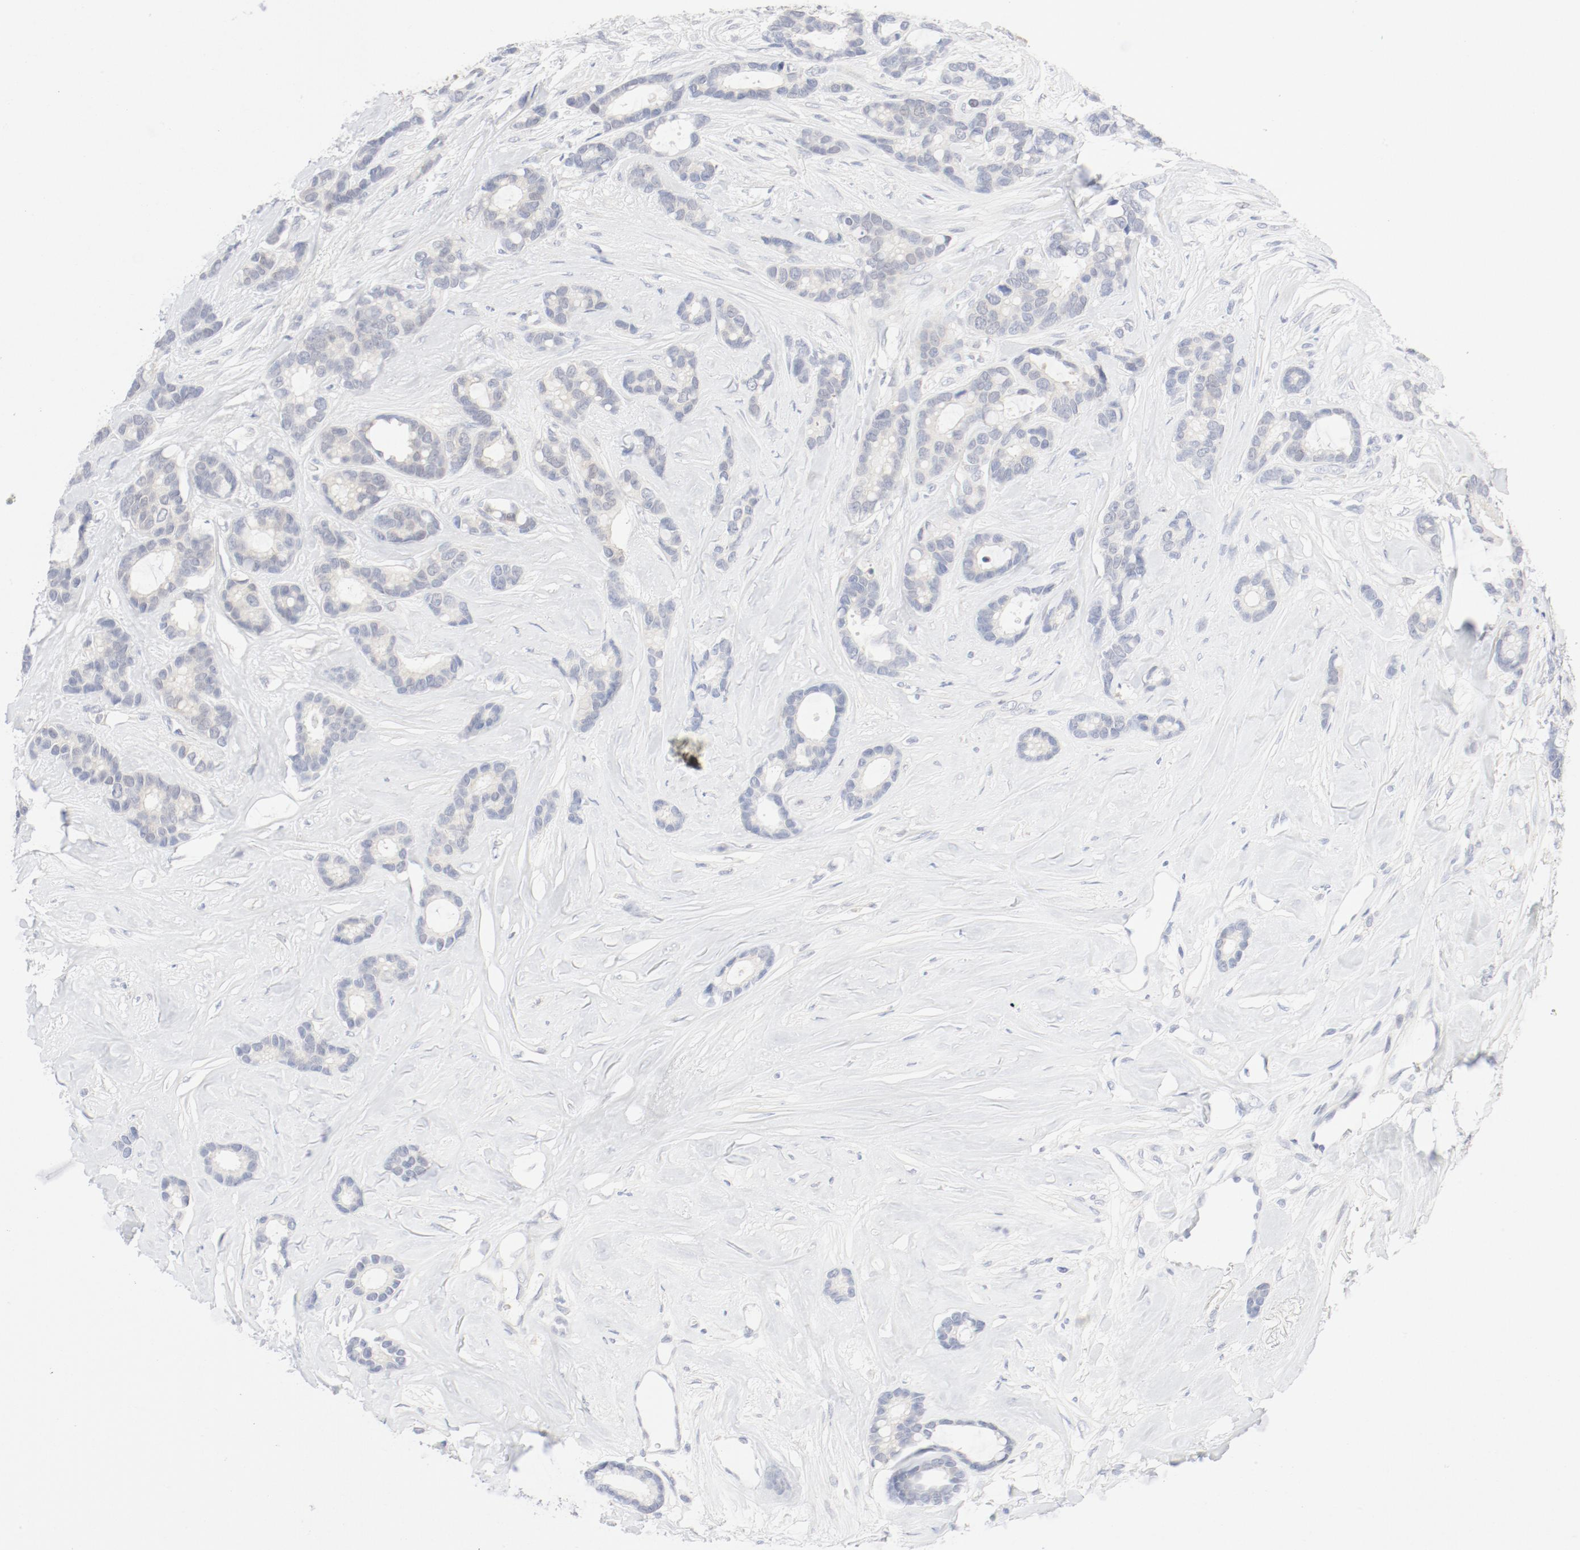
{"staining": {"intensity": "negative", "quantity": "none", "location": "none"}, "tissue": "breast cancer", "cell_type": "Tumor cells", "image_type": "cancer", "snomed": [{"axis": "morphology", "description": "Duct carcinoma"}, {"axis": "topography", "description": "Breast"}], "caption": "DAB (3,3'-diaminobenzidine) immunohistochemical staining of breast cancer (invasive ductal carcinoma) reveals no significant positivity in tumor cells.", "gene": "PGM1", "patient": {"sex": "female", "age": 87}}